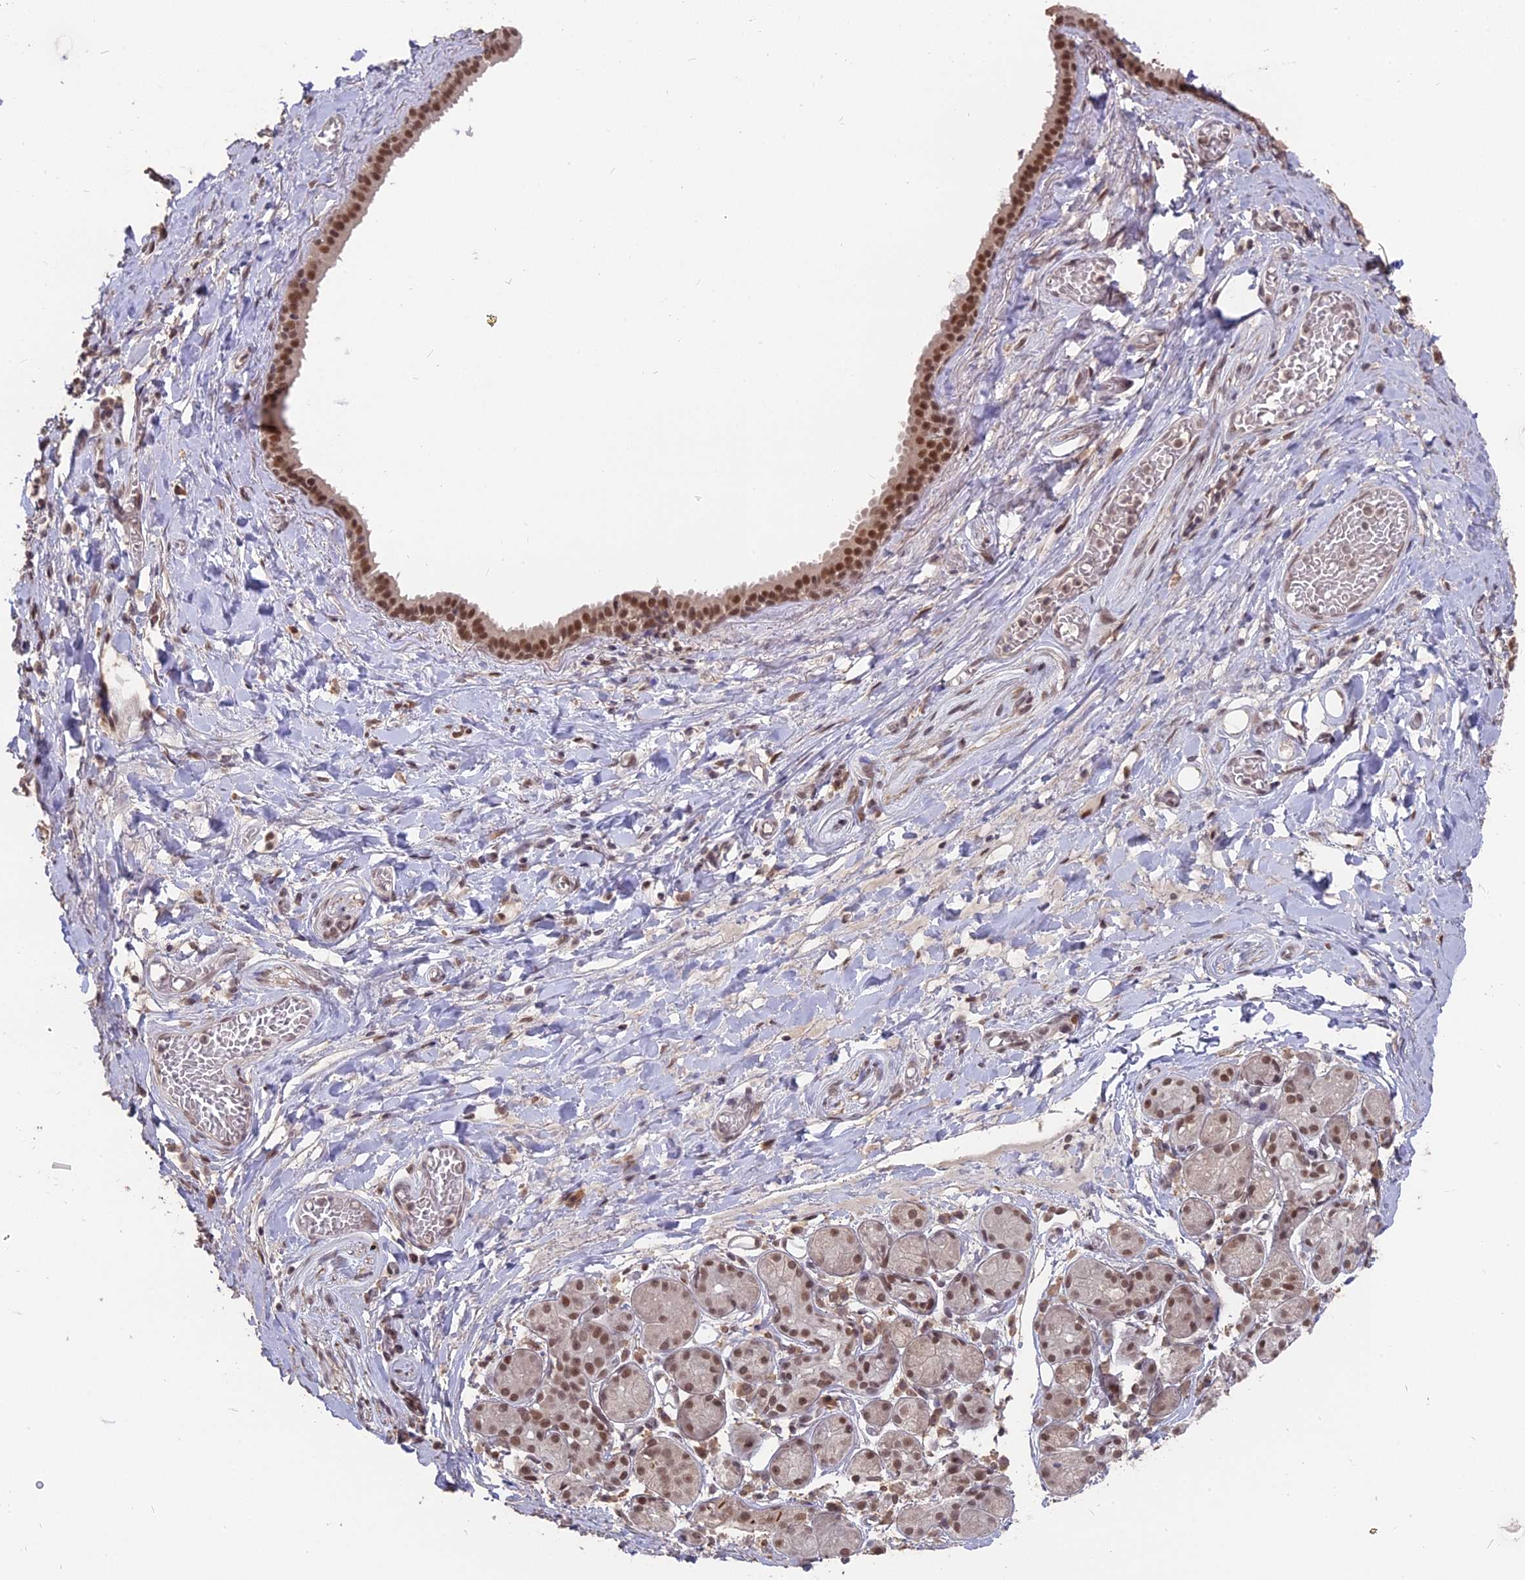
{"staining": {"intensity": "negative", "quantity": "none", "location": "none"}, "tissue": "adipose tissue", "cell_type": "Adipocytes", "image_type": "normal", "snomed": [{"axis": "morphology", "description": "Normal tissue, NOS"}, {"axis": "topography", "description": "Salivary gland"}, {"axis": "topography", "description": "Peripheral nerve tissue"}], "caption": "An IHC micrograph of unremarkable adipose tissue is shown. There is no staining in adipocytes of adipose tissue. (DAB immunohistochemistry, high magnification).", "gene": "NR1H3", "patient": {"sex": "male", "age": 62}}